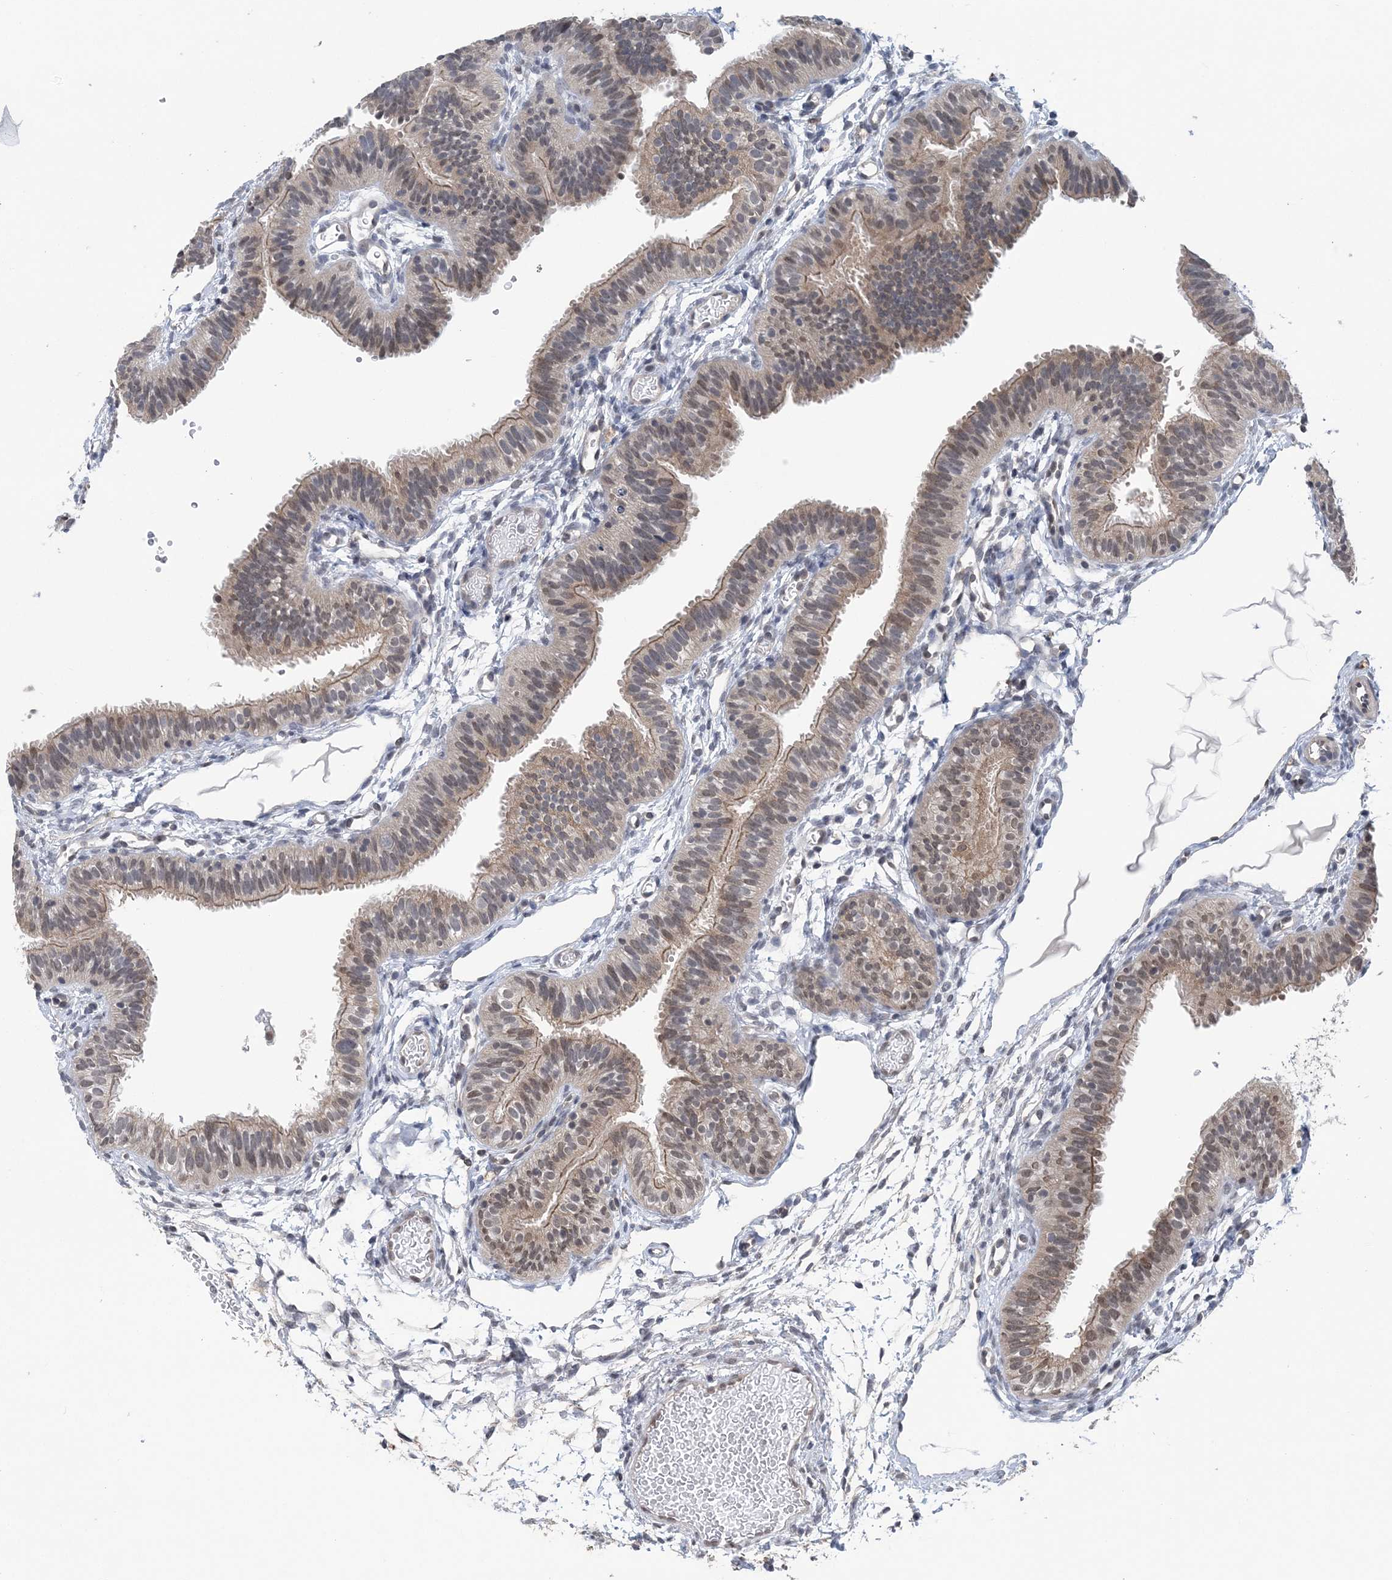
{"staining": {"intensity": "weak", "quantity": "25%-75%", "location": "cytoplasmic/membranous,nuclear"}, "tissue": "fallopian tube", "cell_type": "Glandular cells", "image_type": "normal", "snomed": [{"axis": "morphology", "description": "Normal tissue, NOS"}, {"axis": "topography", "description": "Fallopian tube"}], "caption": "IHC photomicrograph of unremarkable fallopian tube stained for a protein (brown), which demonstrates low levels of weak cytoplasmic/membranous,nuclear expression in approximately 25%-75% of glandular cells.", "gene": "CCDC152", "patient": {"sex": "female", "age": 35}}